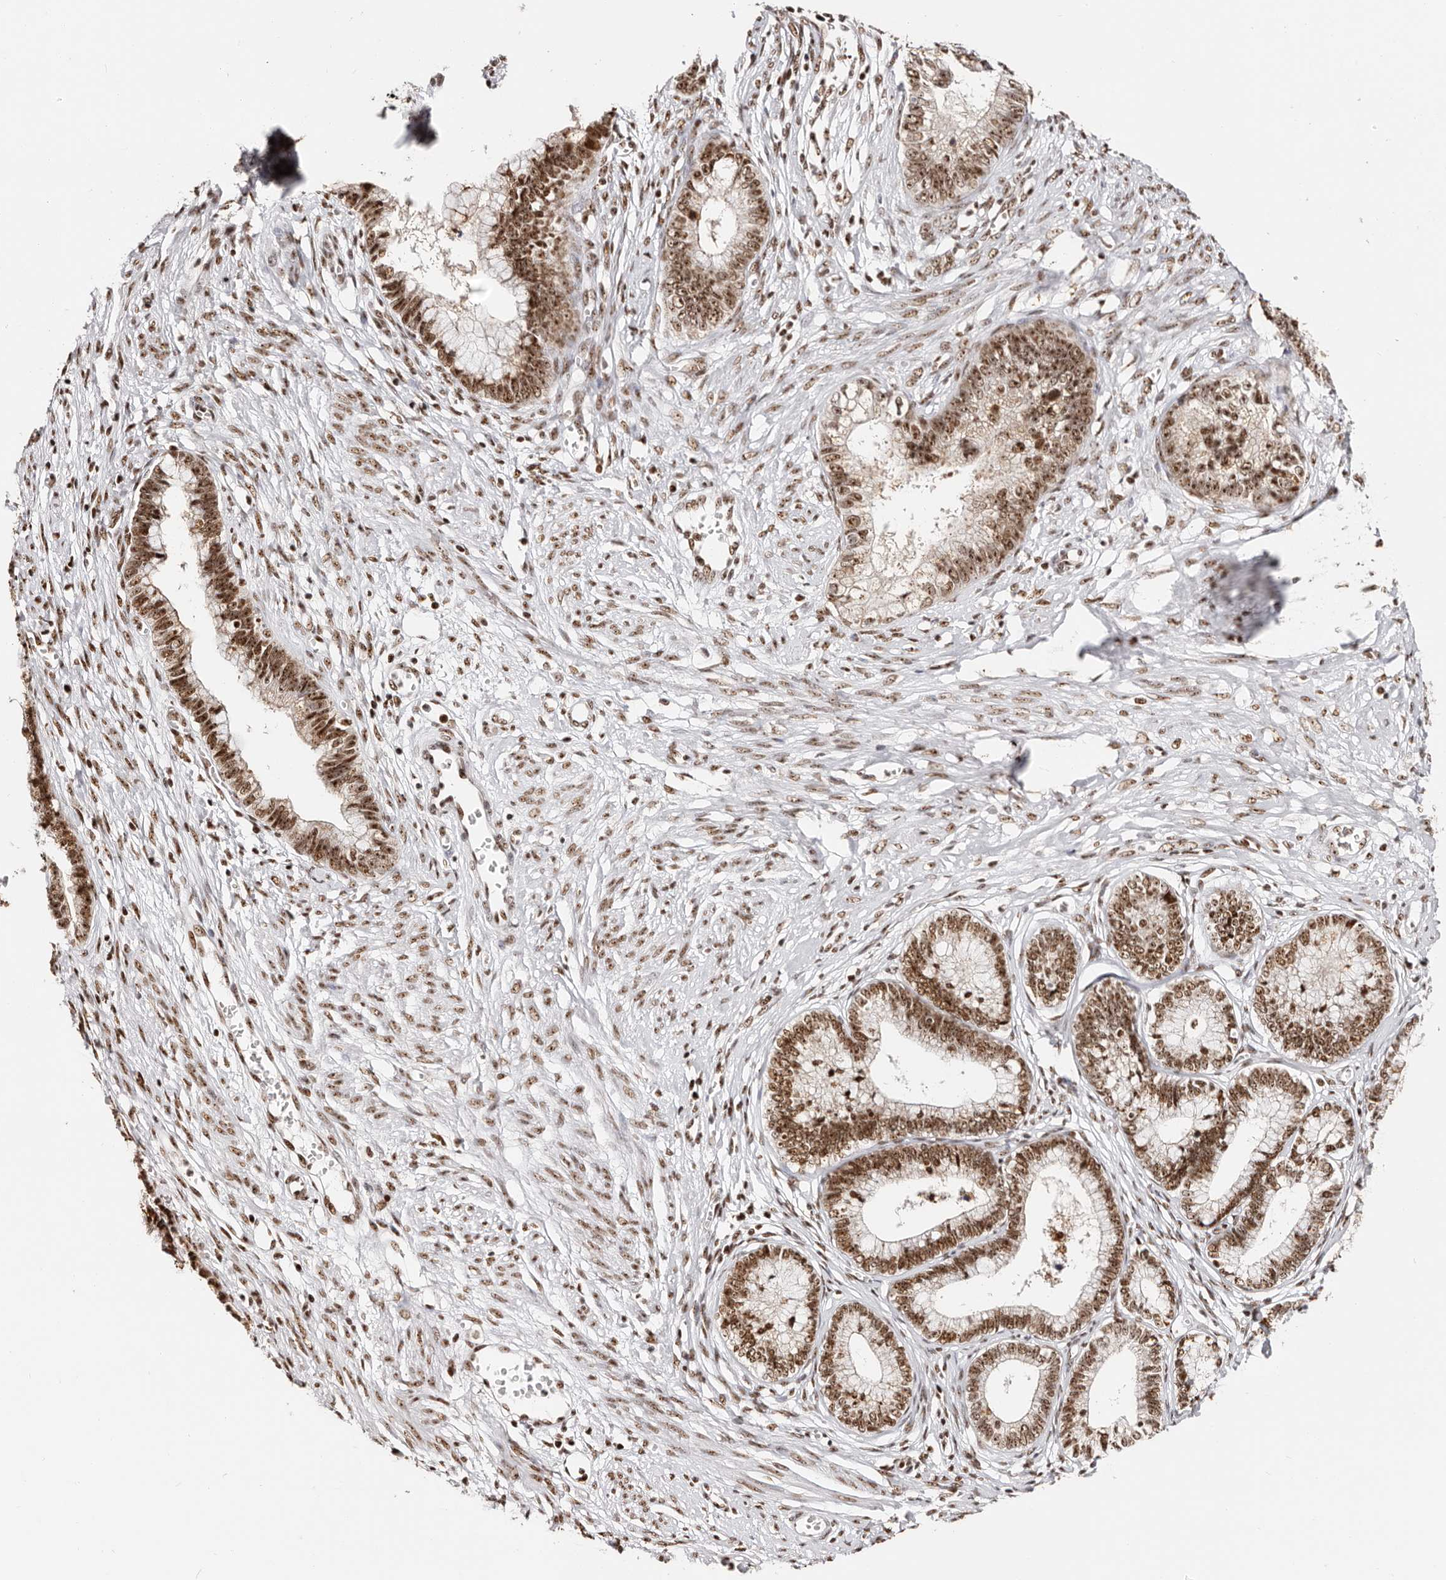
{"staining": {"intensity": "strong", "quantity": ">75%", "location": "nuclear"}, "tissue": "cervical cancer", "cell_type": "Tumor cells", "image_type": "cancer", "snomed": [{"axis": "morphology", "description": "Adenocarcinoma, NOS"}, {"axis": "topography", "description": "Cervix"}], "caption": "A high amount of strong nuclear expression is identified in about >75% of tumor cells in cervical cancer (adenocarcinoma) tissue.", "gene": "IQGAP3", "patient": {"sex": "female", "age": 44}}